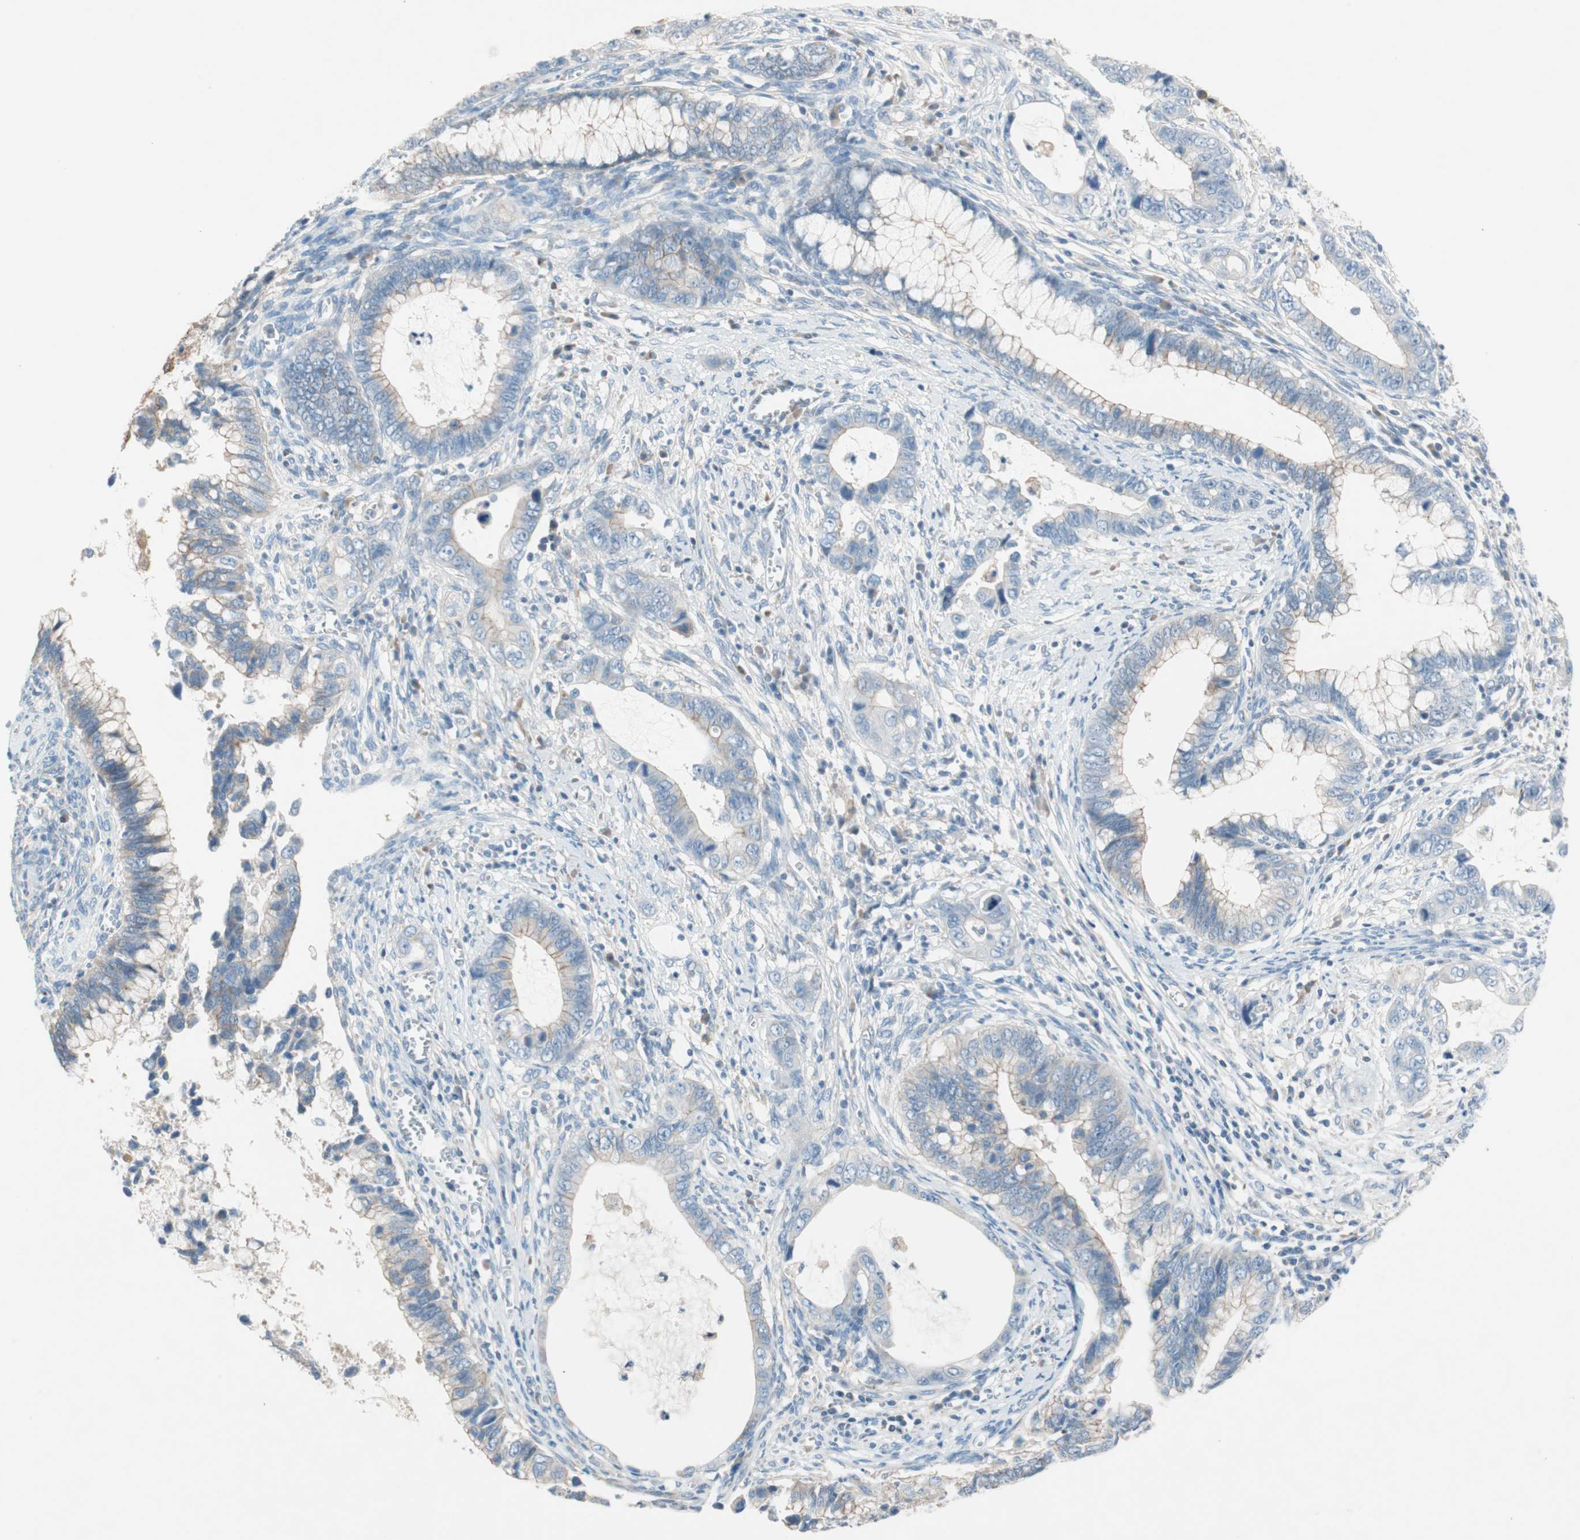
{"staining": {"intensity": "negative", "quantity": "none", "location": "none"}, "tissue": "cervical cancer", "cell_type": "Tumor cells", "image_type": "cancer", "snomed": [{"axis": "morphology", "description": "Adenocarcinoma, NOS"}, {"axis": "topography", "description": "Cervix"}], "caption": "This is an IHC micrograph of human cervical adenocarcinoma. There is no staining in tumor cells.", "gene": "GLUL", "patient": {"sex": "female", "age": 44}}